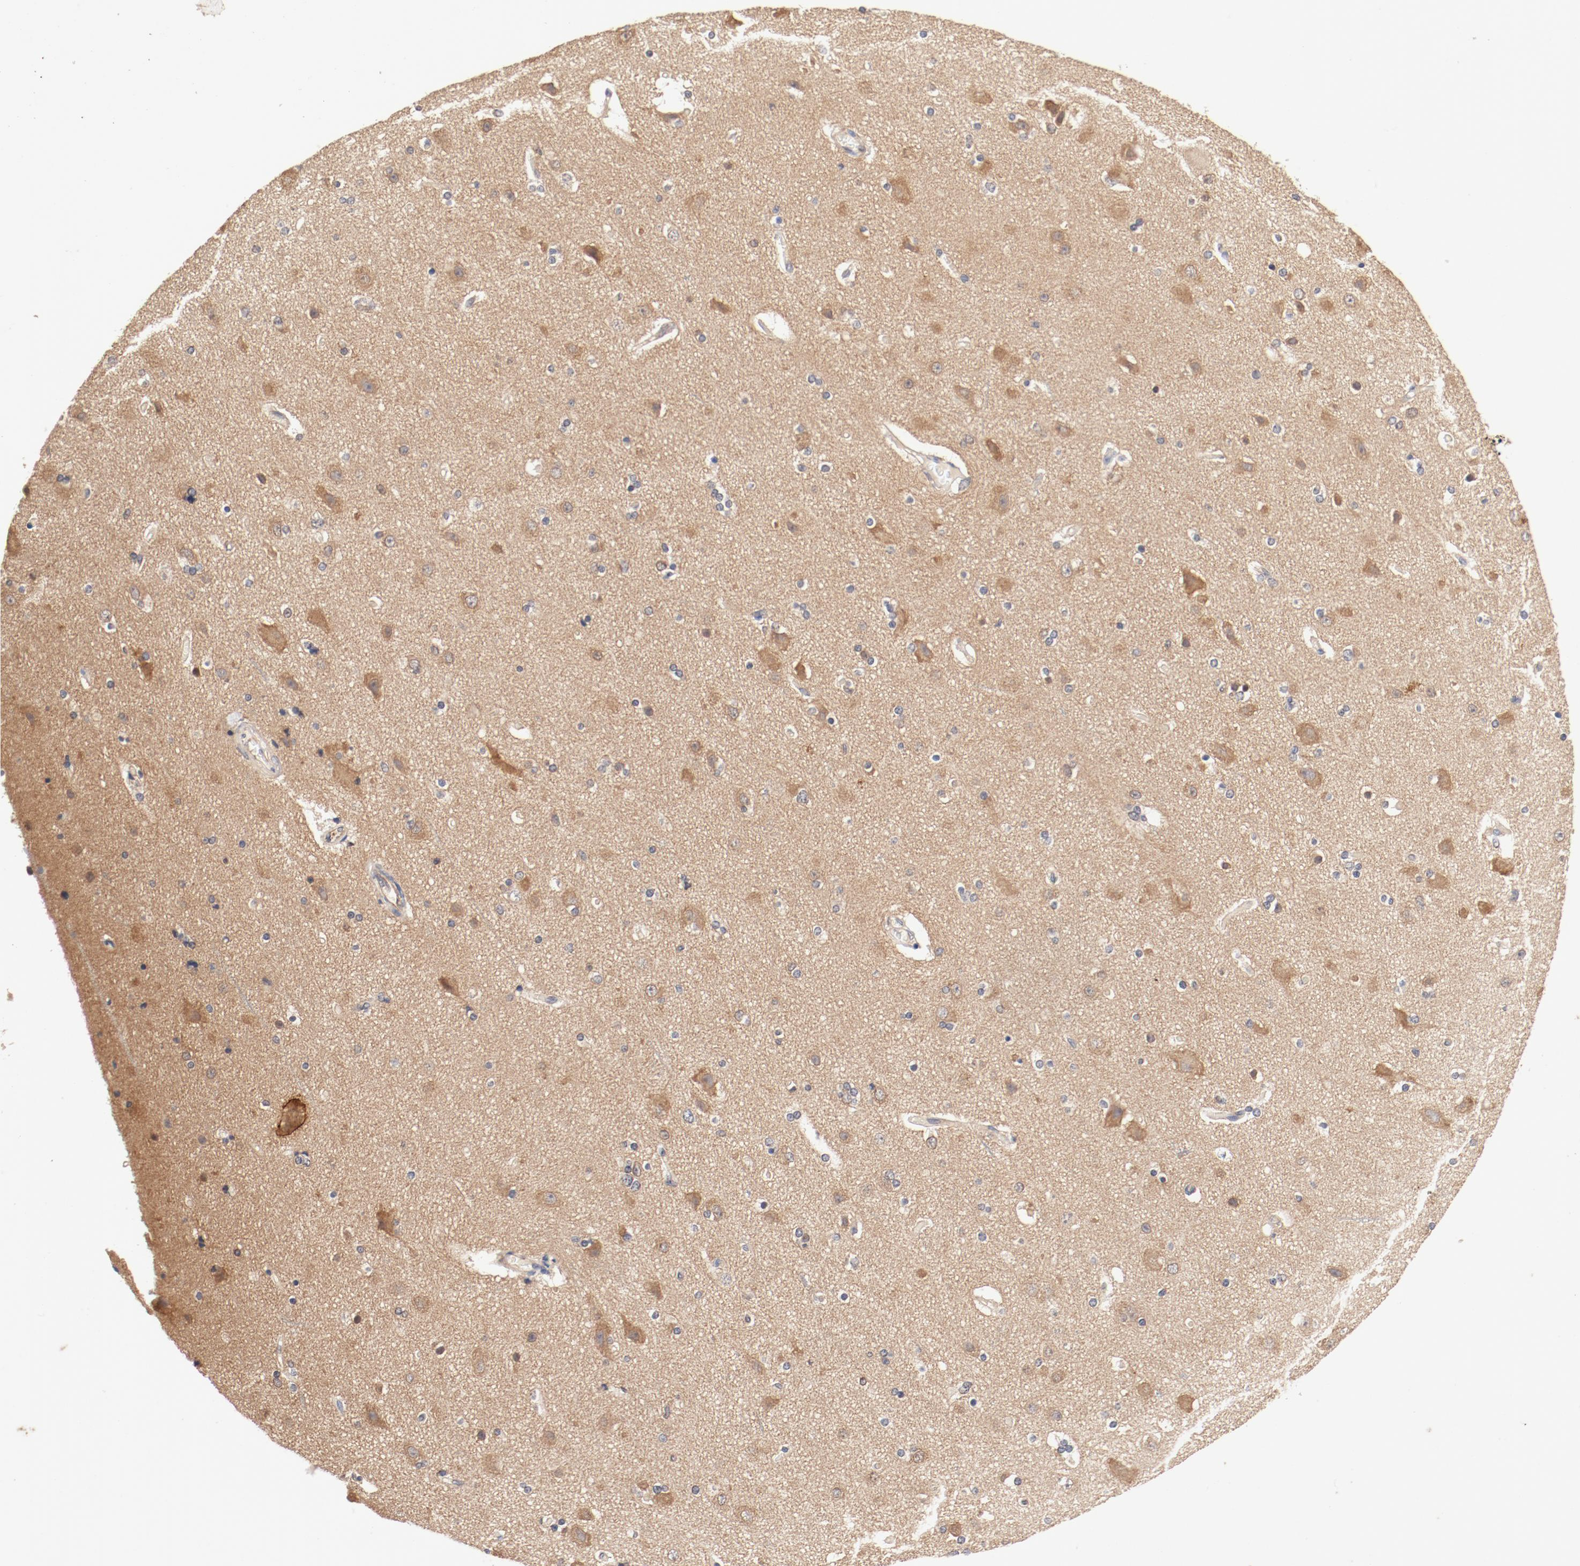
{"staining": {"intensity": "weak", "quantity": ">75%", "location": "cytoplasmic/membranous"}, "tissue": "cerebral cortex", "cell_type": "Endothelial cells", "image_type": "normal", "snomed": [{"axis": "morphology", "description": "Normal tissue, NOS"}, {"axis": "topography", "description": "Cerebral cortex"}], "caption": "DAB (3,3'-diaminobenzidine) immunohistochemical staining of unremarkable cerebral cortex exhibits weak cytoplasmic/membranous protein staining in approximately >75% of endothelial cells. (DAB (3,3'-diaminobenzidine) IHC, brown staining for protein, blue staining for nuclei).", "gene": "UBE2J1", "patient": {"sex": "female", "age": 54}}